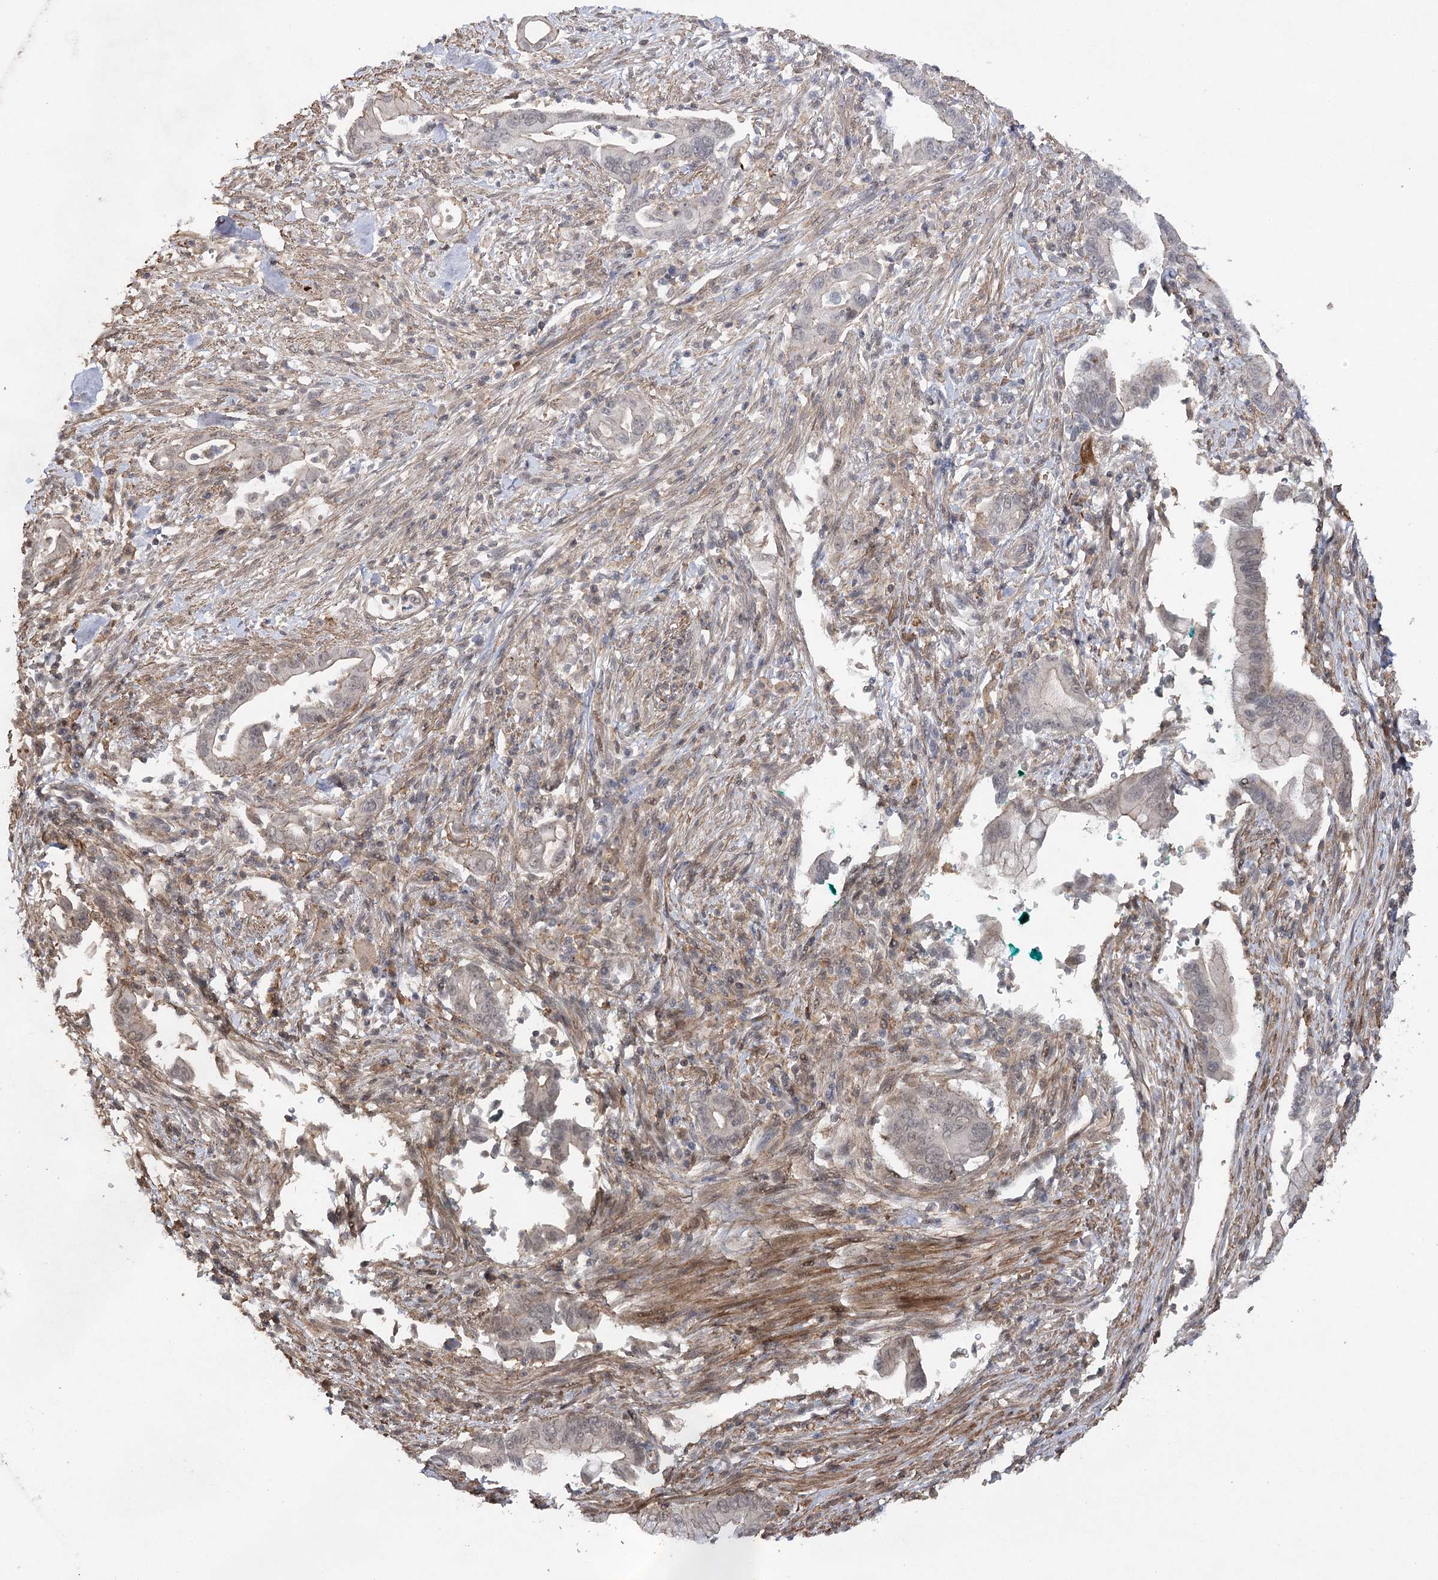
{"staining": {"intensity": "weak", "quantity": "<25%", "location": "nuclear"}, "tissue": "pancreatic cancer", "cell_type": "Tumor cells", "image_type": "cancer", "snomed": [{"axis": "morphology", "description": "Adenocarcinoma, NOS"}, {"axis": "topography", "description": "Pancreas"}], "caption": "A high-resolution photomicrograph shows immunohistochemistry (IHC) staining of pancreatic cancer (adenocarcinoma), which exhibits no significant expression in tumor cells. The staining is performed using DAB (3,3'-diaminobenzidine) brown chromogen with nuclei counter-stained in using hematoxylin.", "gene": "OBSL1", "patient": {"sex": "male", "age": 78}}